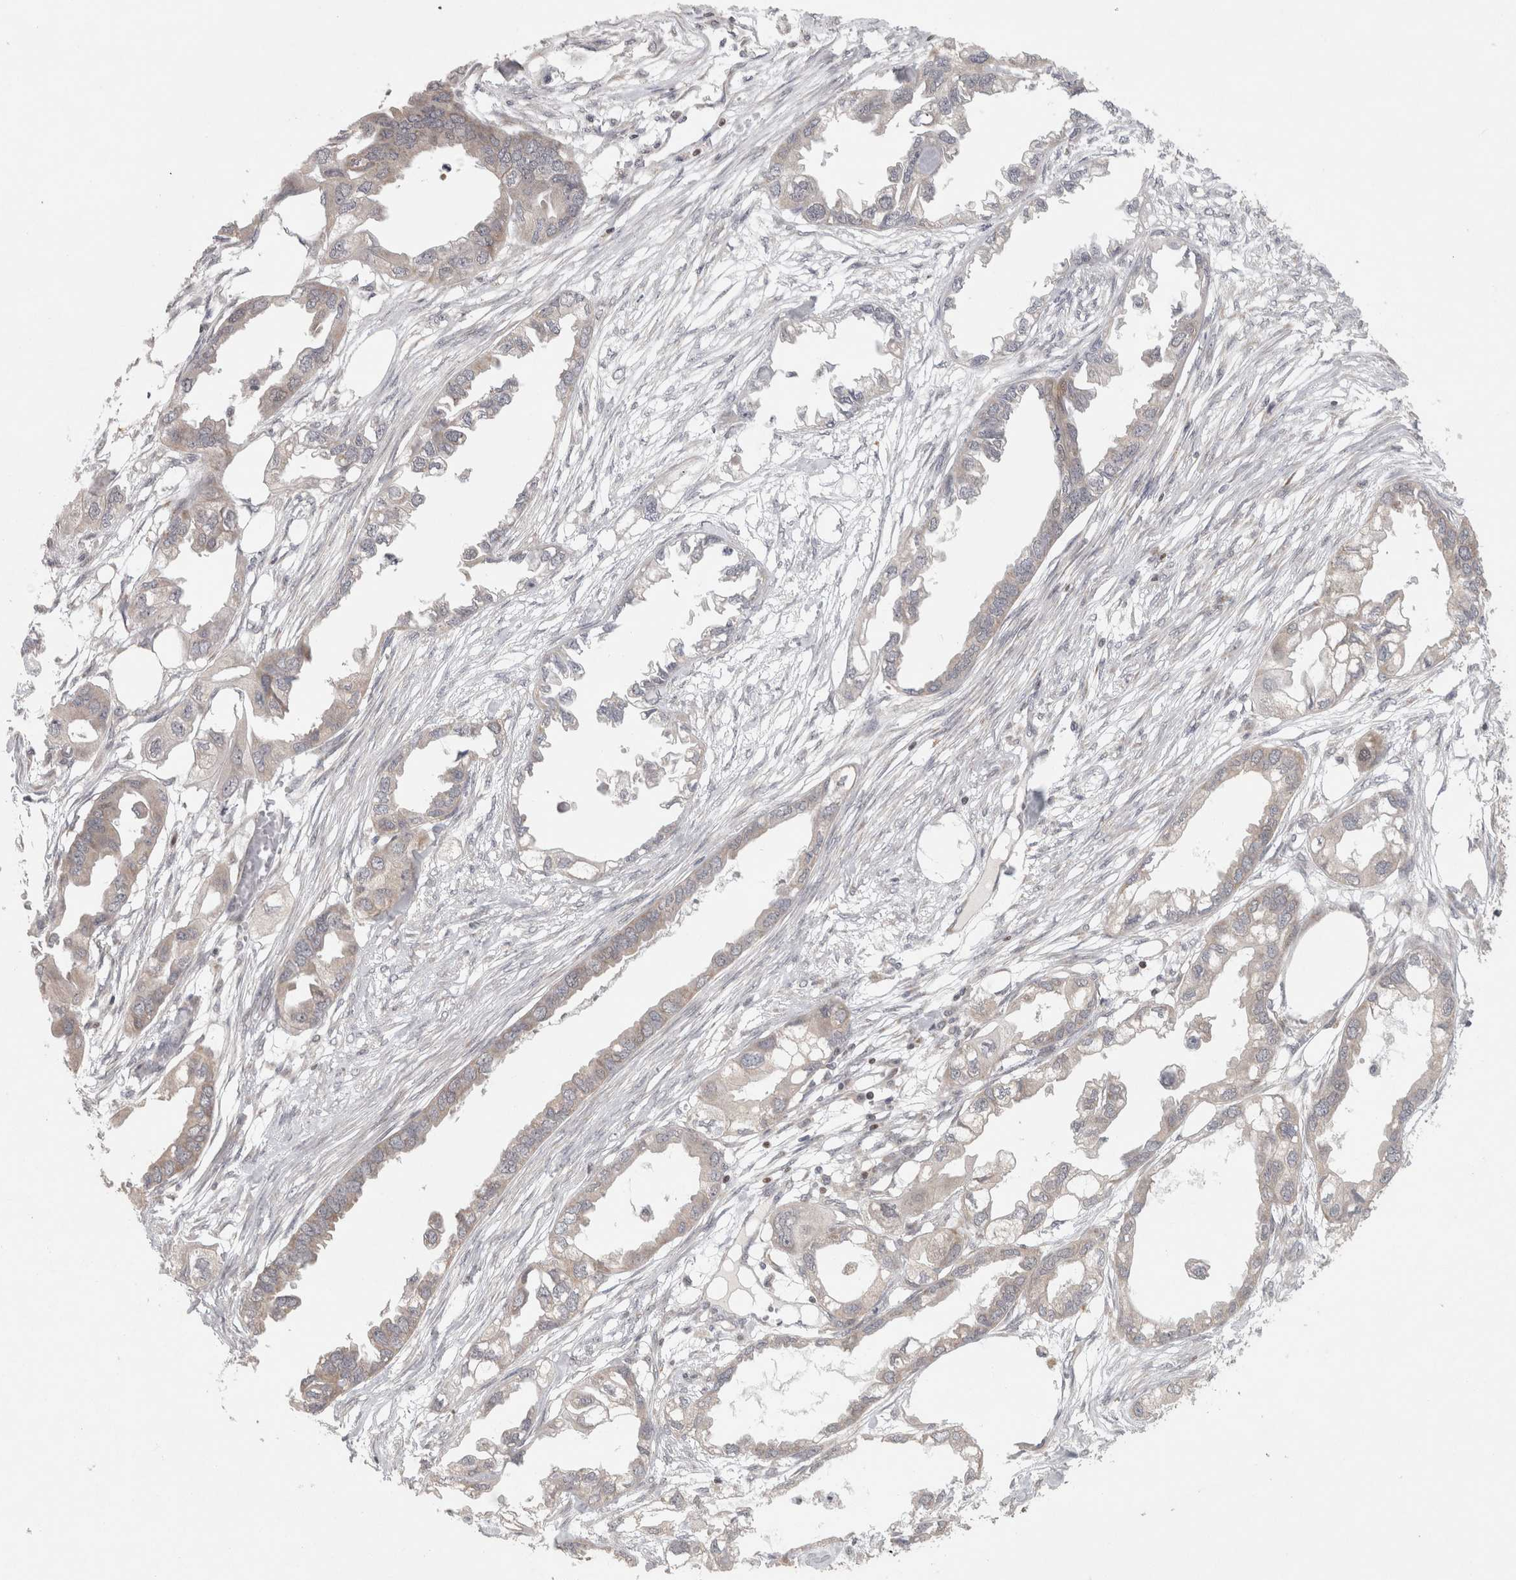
{"staining": {"intensity": "negative", "quantity": "none", "location": "none"}, "tissue": "endometrial cancer", "cell_type": "Tumor cells", "image_type": "cancer", "snomed": [{"axis": "morphology", "description": "Adenocarcinoma, NOS"}, {"axis": "morphology", "description": "Adenocarcinoma, metastatic, NOS"}, {"axis": "topography", "description": "Adipose tissue"}, {"axis": "topography", "description": "Endometrium"}], "caption": "Immunohistochemical staining of human metastatic adenocarcinoma (endometrial) exhibits no significant positivity in tumor cells. Brightfield microscopy of IHC stained with DAB (brown) and hematoxylin (blue), captured at high magnification.", "gene": "KDM8", "patient": {"sex": "female", "age": 67}}